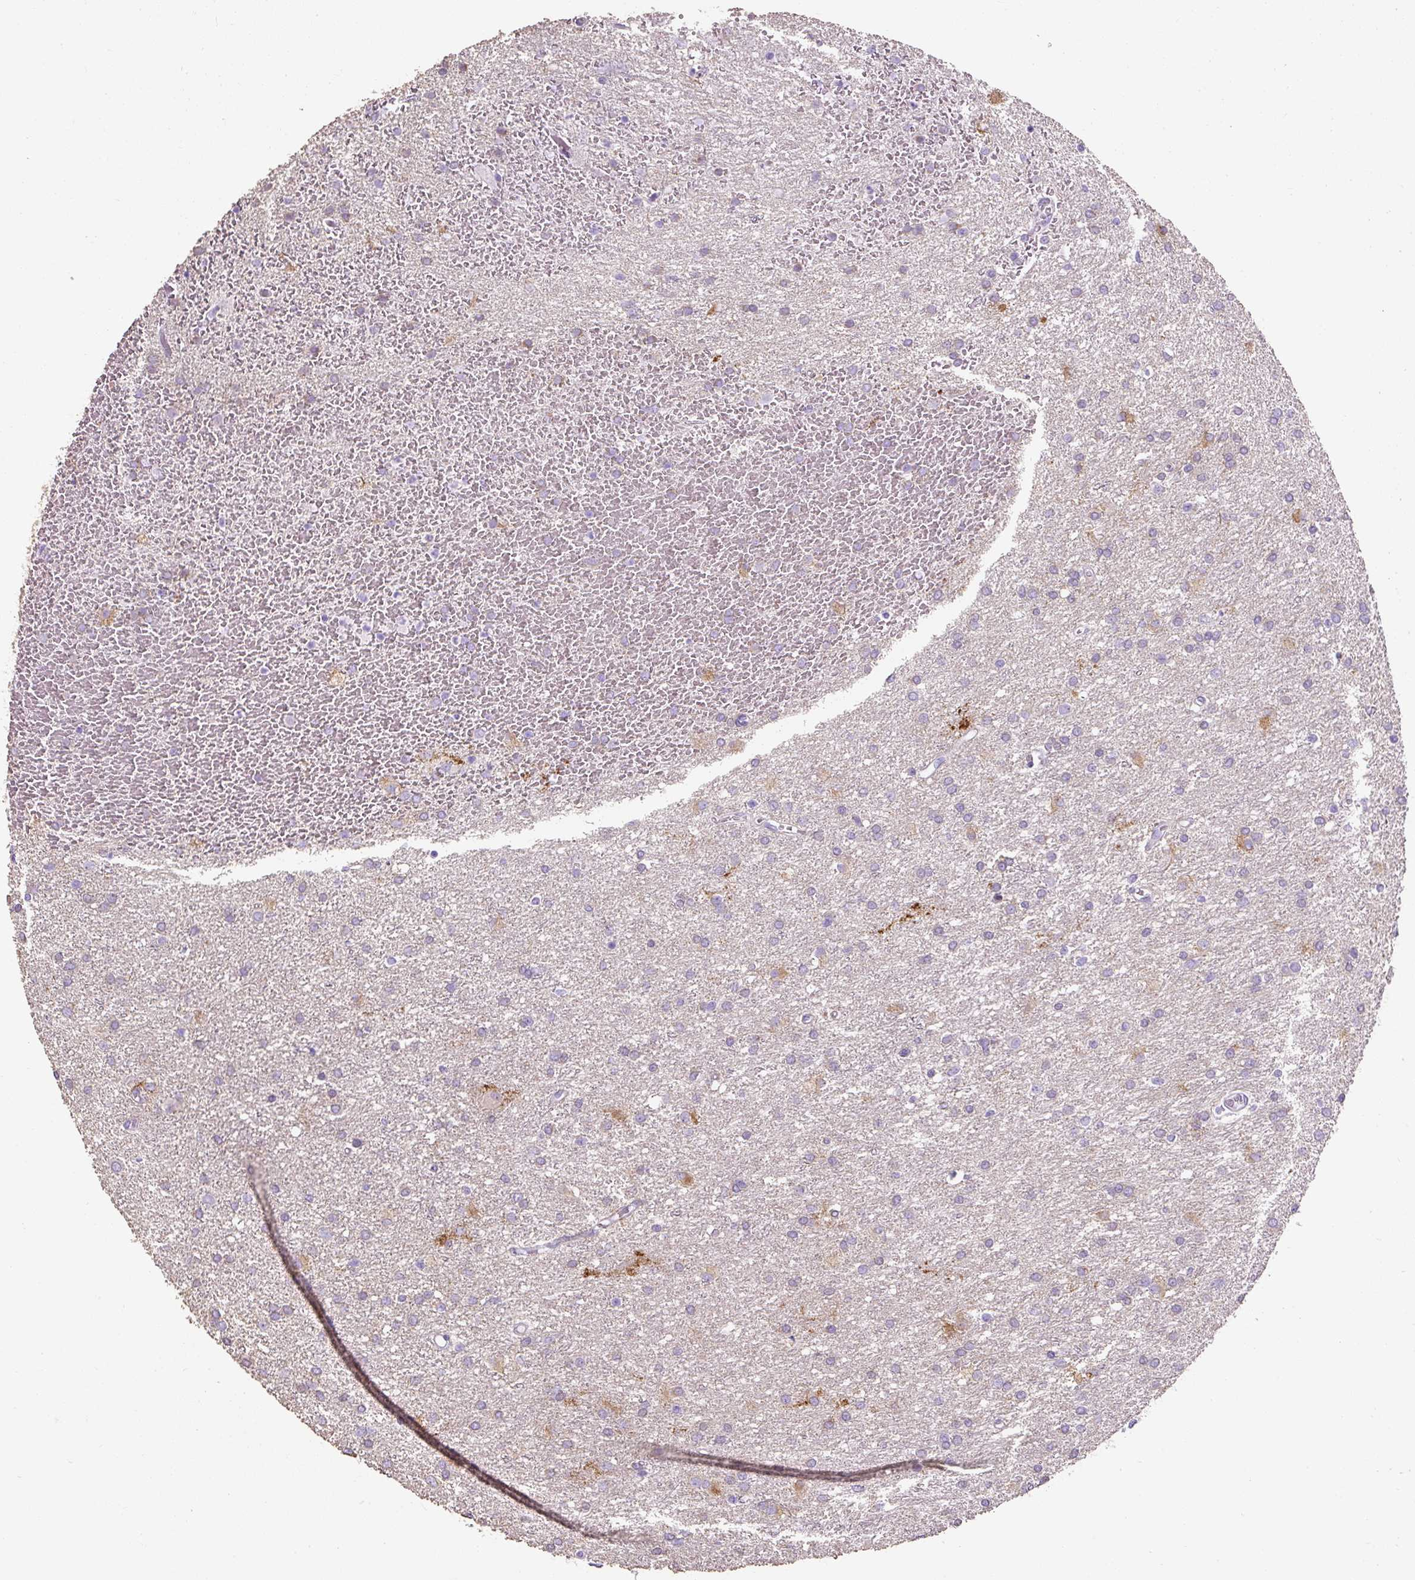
{"staining": {"intensity": "negative", "quantity": "none", "location": "none"}, "tissue": "glioma", "cell_type": "Tumor cells", "image_type": "cancer", "snomed": [{"axis": "morphology", "description": "Glioma, malignant, High grade"}, {"axis": "topography", "description": "Brain"}], "caption": "Tumor cells are negative for protein expression in human high-grade glioma (malignant).", "gene": "C2CD4C", "patient": {"sex": "female", "age": 50}}